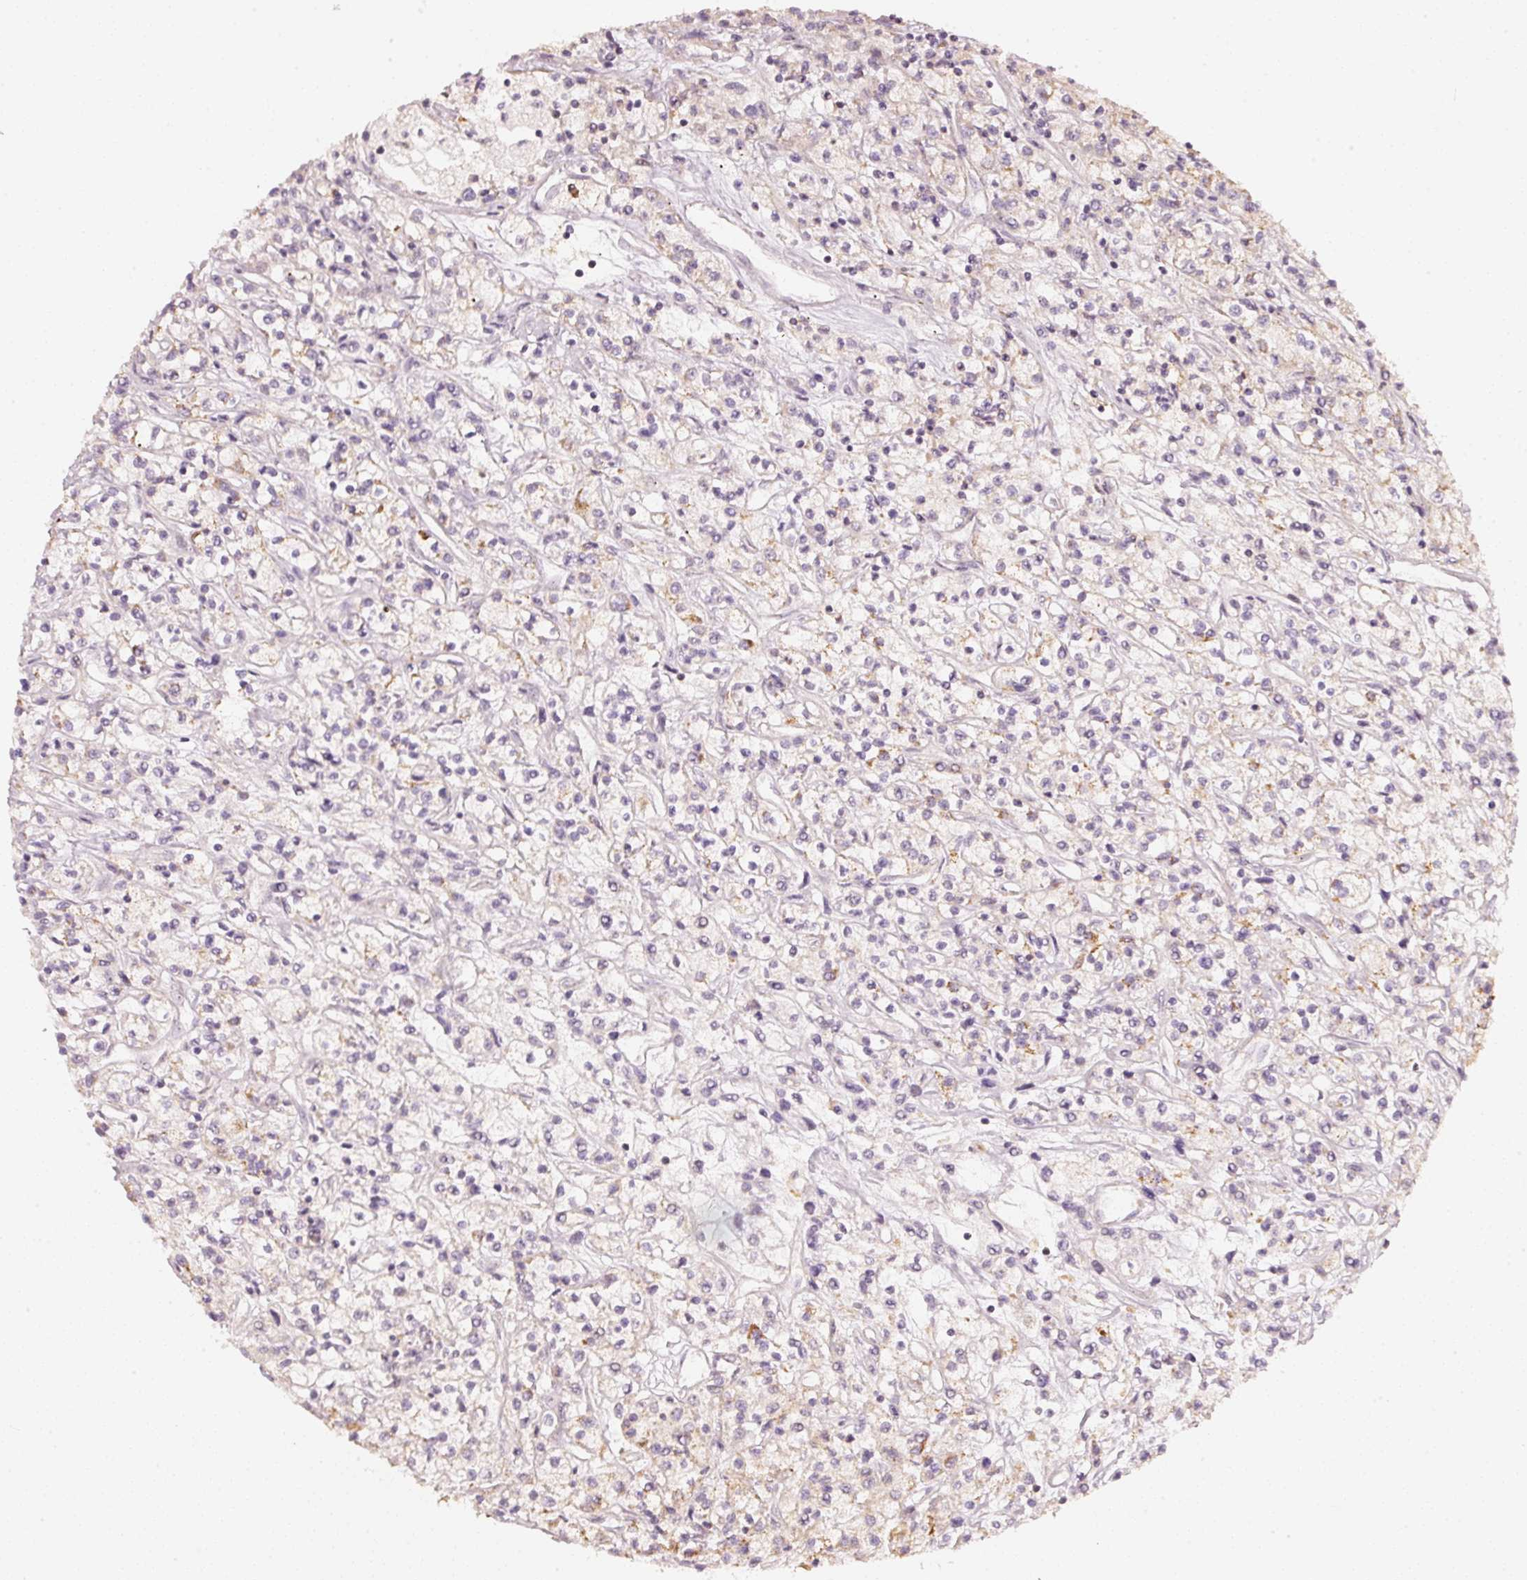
{"staining": {"intensity": "negative", "quantity": "none", "location": "none"}, "tissue": "renal cancer", "cell_type": "Tumor cells", "image_type": "cancer", "snomed": [{"axis": "morphology", "description": "Adenocarcinoma, NOS"}, {"axis": "topography", "description": "Kidney"}], "caption": "This is an immunohistochemistry photomicrograph of human renal cancer. There is no expression in tumor cells.", "gene": "RAB35", "patient": {"sex": "female", "age": 59}}